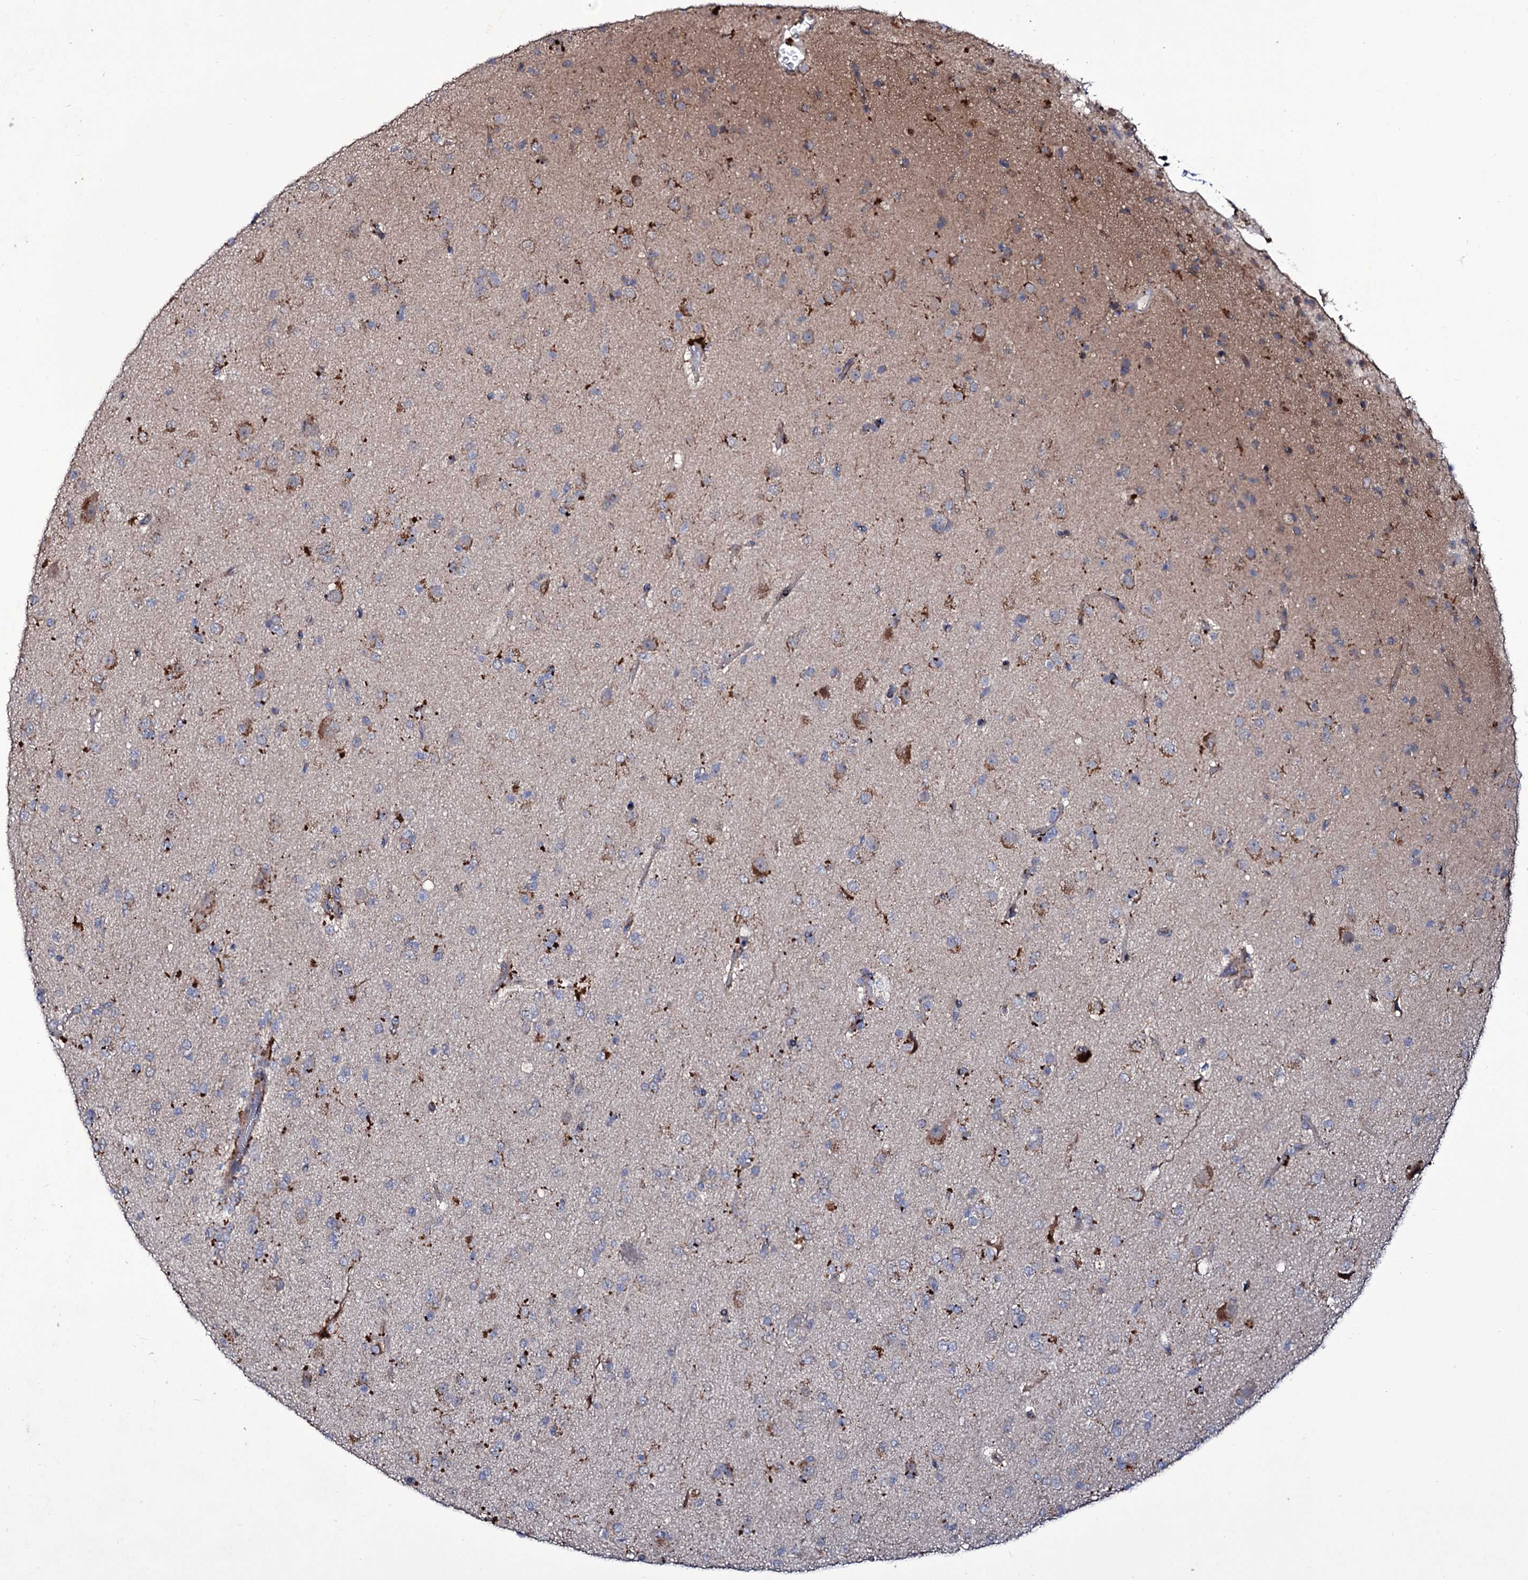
{"staining": {"intensity": "moderate", "quantity": "<25%", "location": "cytoplasmic/membranous"}, "tissue": "glioma", "cell_type": "Tumor cells", "image_type": "cancer", "snomed": [{"axis": "morphology", "description": "Glioma, malignant, Low grade"}, {"axis": "topography", "description": "Brain"}], "caption": "IHC staining of malignant glioma (low-grade), which demonstrates low levels of moderate cytoplasmic/membranous staining in approximately <25% of tumor cells indicating moderate cytoplasmic/membranous protein staining. The staining was performed using DAB (3,3'-diaminobenzidine) (brown) for protein detection and nuclei were counterstained in hematoxylin (blue).", "gene": "TUBGCP5", "patient": {"sex": "male", "age": 65}}